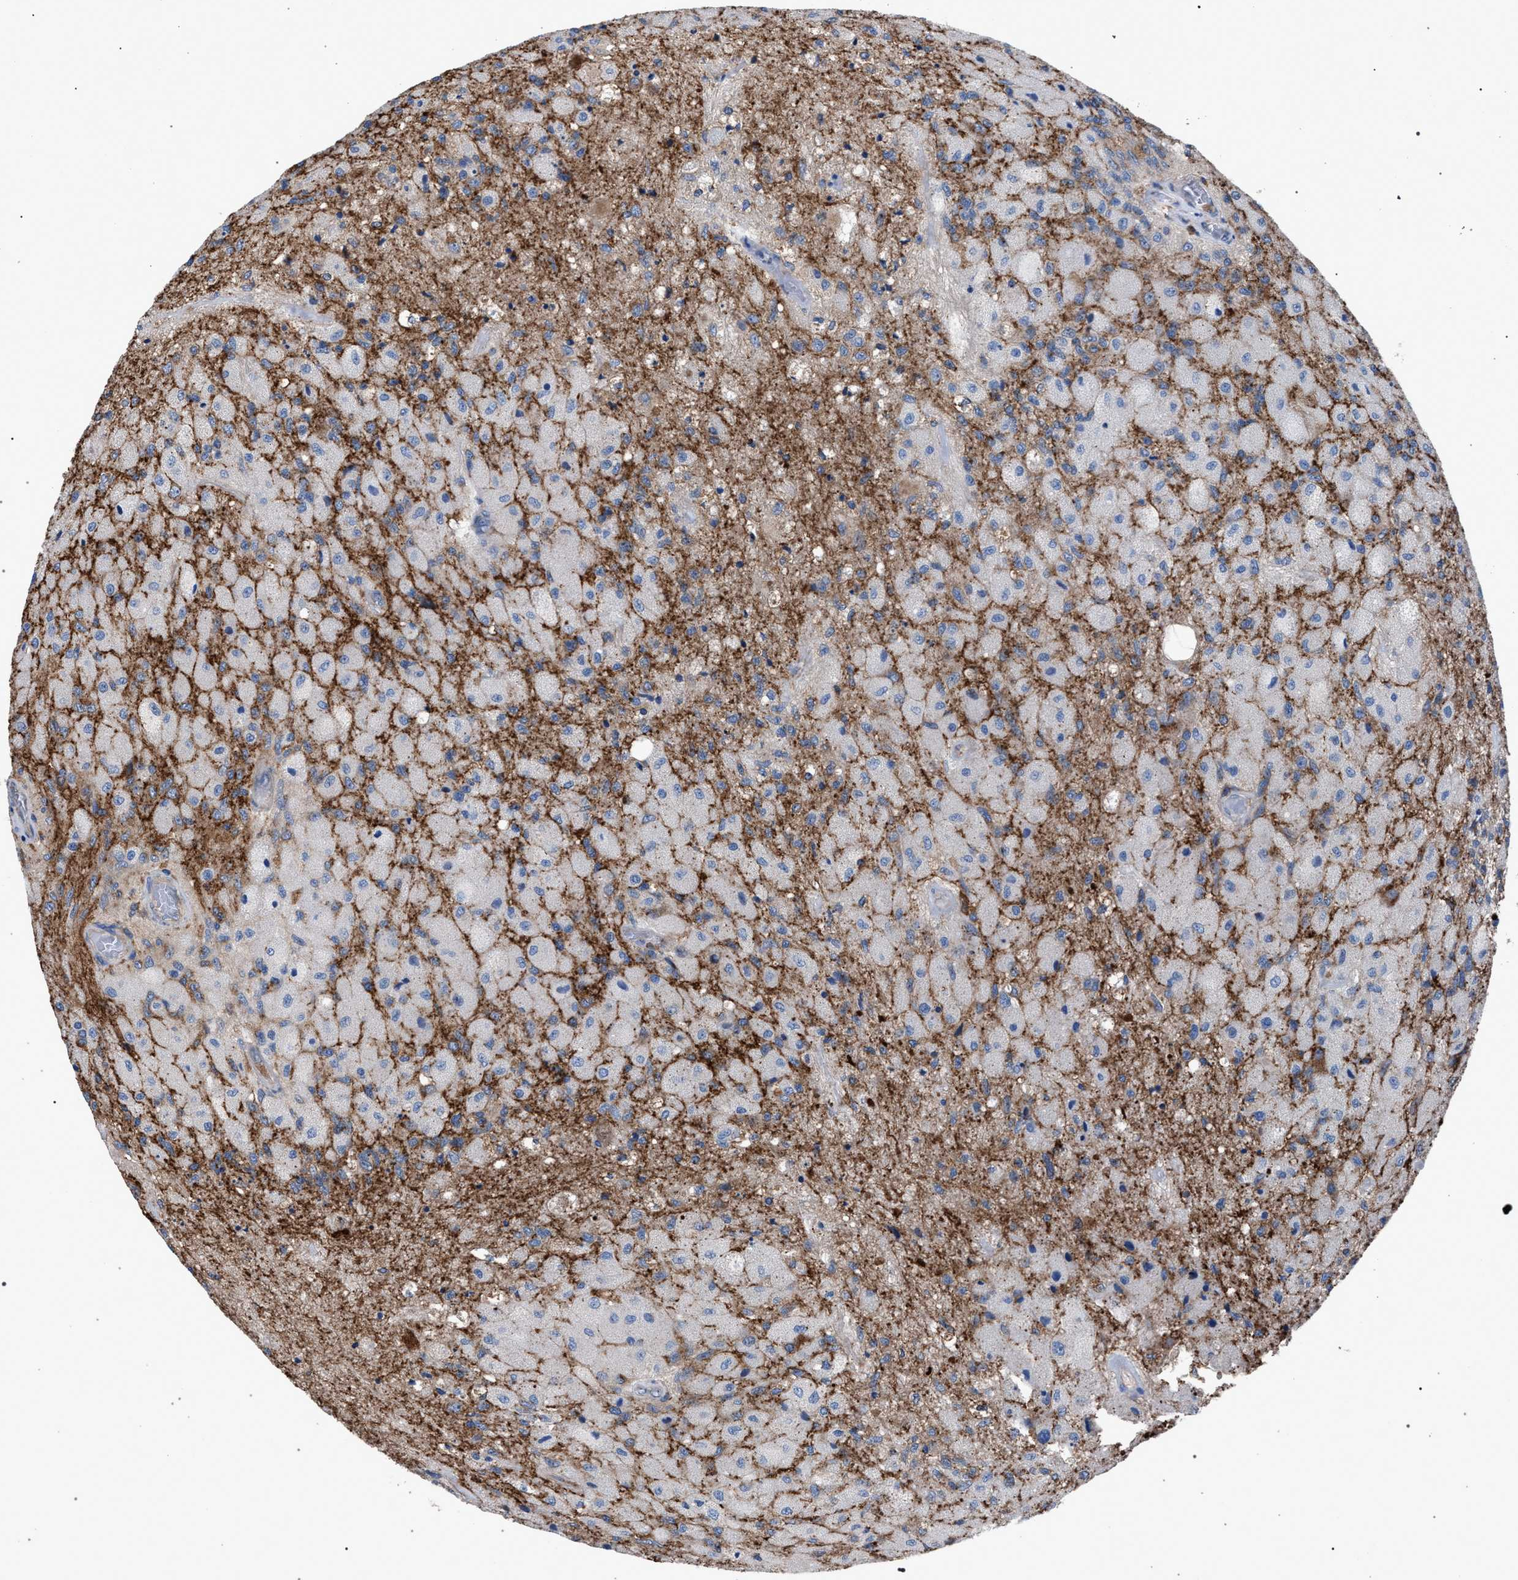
{"staining": {"intensity": "negative", "quantity": "none", "location": "none"}, "tissue": "glioma", "cell_type": "Tumor cells", "image_type": "cancer", "snomed": [{"axis": "morphology", "description": "Normal tissue, NOS"}, {"axis": "morphology", "description": "Glioma, malignant, High grade"}, {"axis": "topography", "description": "Cerebral cortex"}], "caption": "Tumor cells are negative for brown protein staining in glioma. Nuclei are stained in blue.", "gene": "ATP6V0A1", "patient": {"sex": "male", "age": 77}}